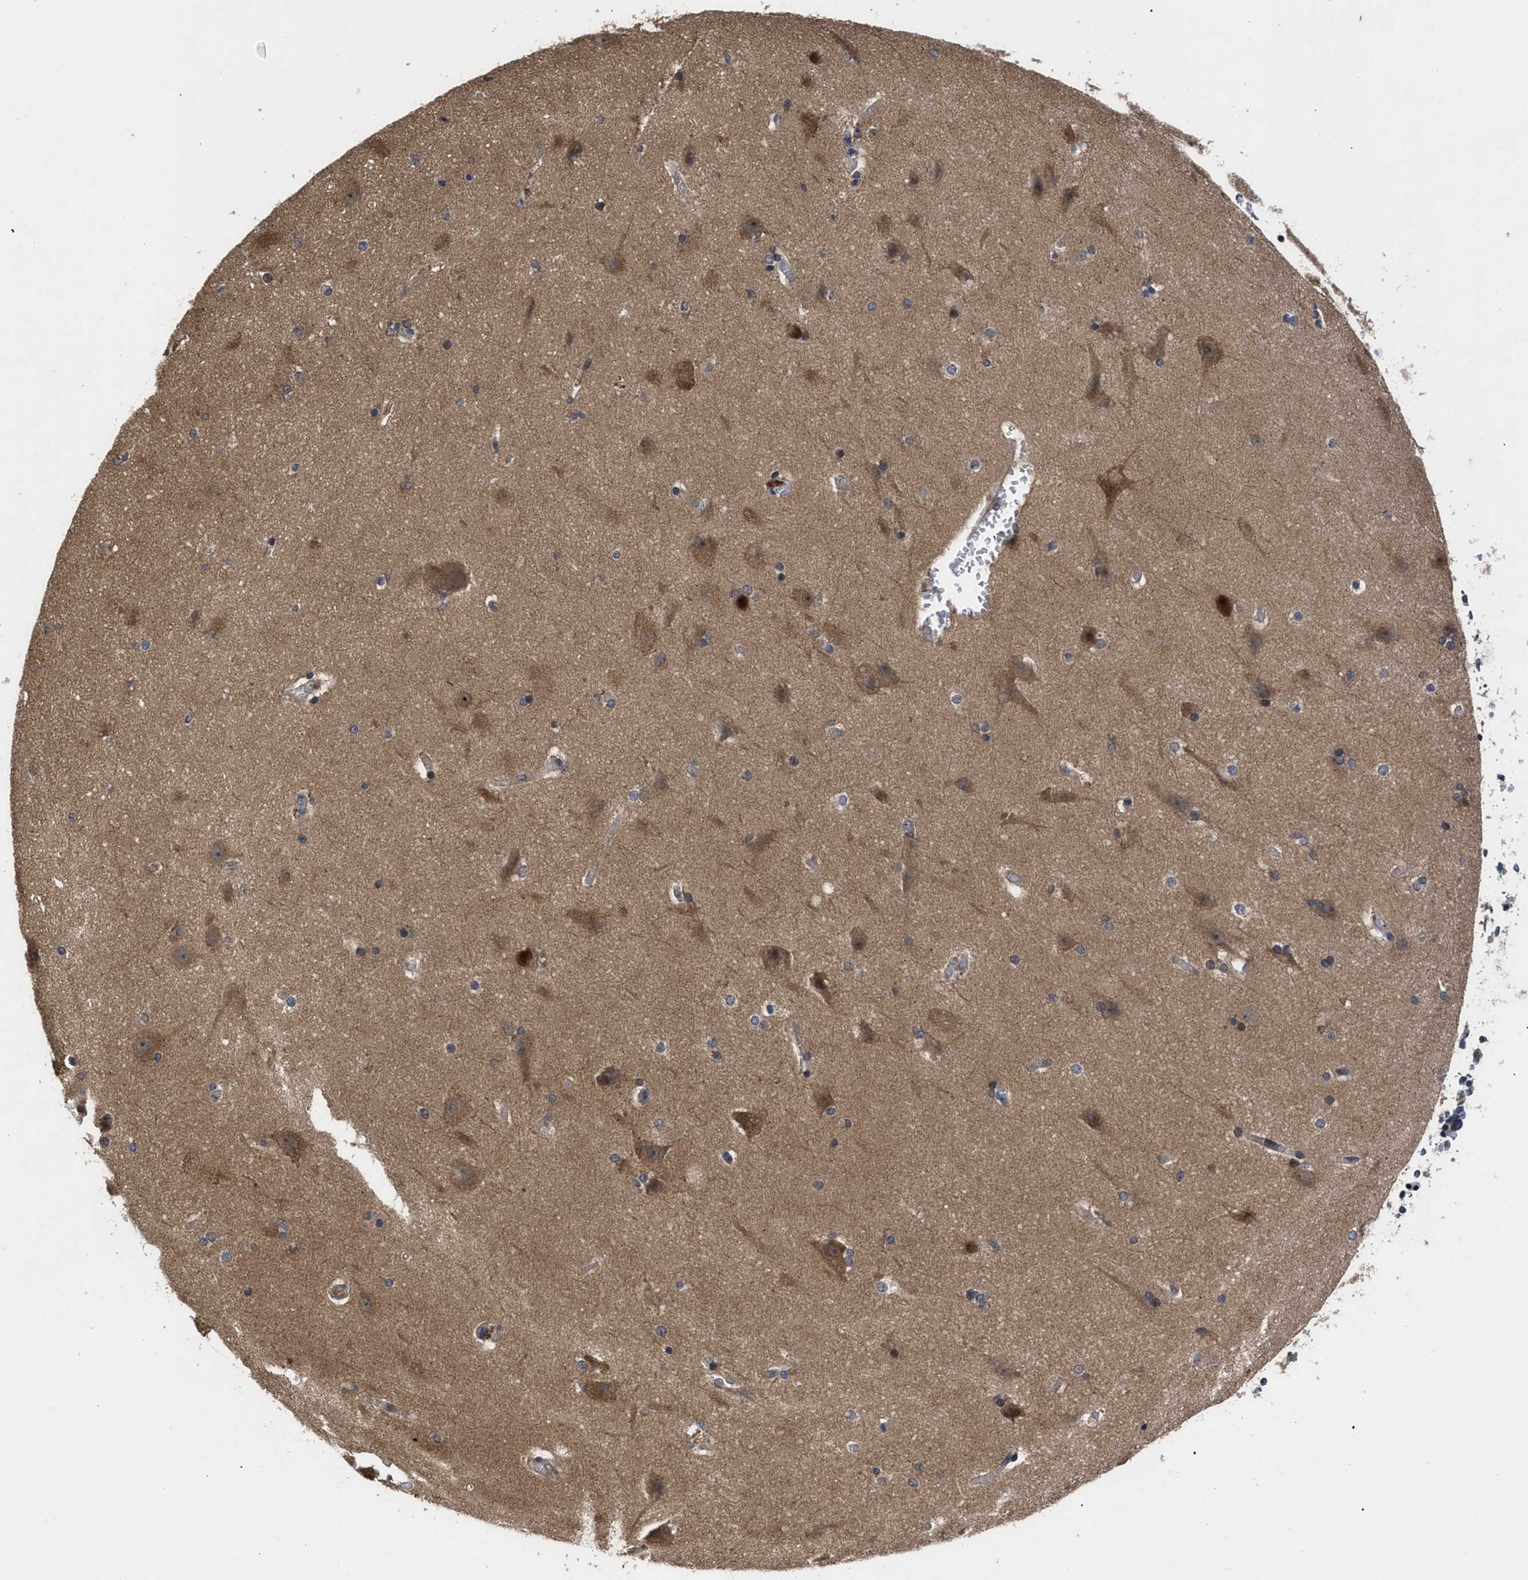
{"staining": {"intensity": "negative", "quantity": "none", "location": "none"}, "tissue": "cerebral cortex", "cell_type": "Endothelial cells", "image_type": "normal", "snomed": [{"axis": "morphology", "description": "Normal tissue, NOS"}, {"axis": "topography", "description": "Cerebral cortex"}, {"axis": "topography", "description": "Hippocampus"}], "caption": "This is an immunohistochemistry (IHC) histopathology image of benign cerebral cortex. There is no positivity in endothelial cells.", "gene": "FAM200A", "patient": {"sex": "female", "age": 19}}